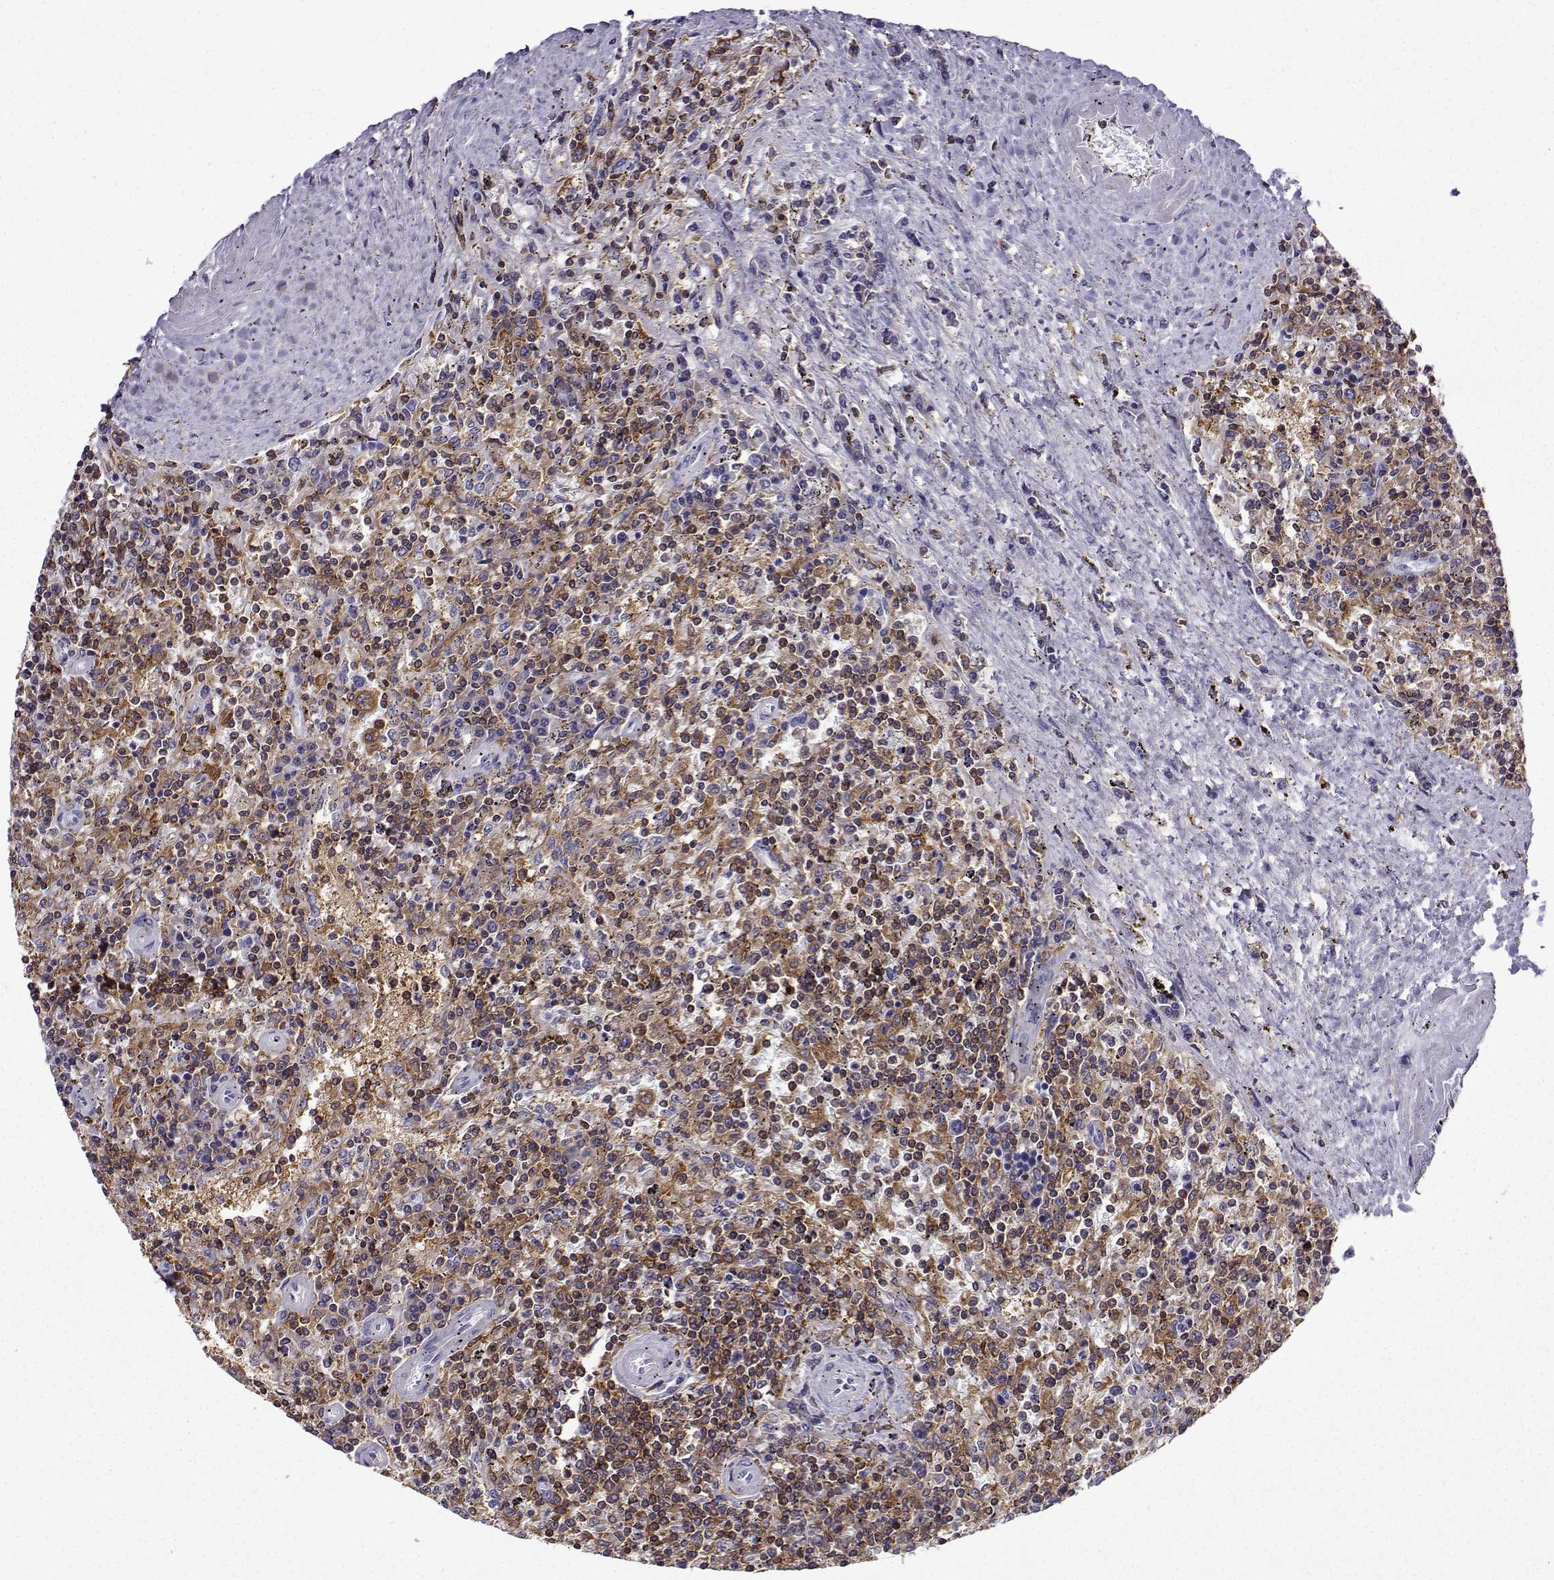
{"staining": {"intensity": "moderate", "quantity": ">75%", "location": "cytoplasmic/membranous"}, "tissue": "lymphoma", "cell_type": "Tumor cells", "image_type": "cancer", "snomed": [{"axis": "morphology", "description": "Malignant lymphoma, non-Hodgkin's type, Low grade"}, {"axis": "topography", "description": "Spleen"}], "caption": "Lymphoma was stained to show a protein in brown. There is medium levels of moderate cytoplasmic/membranous expression in about >75% of tumor cells.", "gene": "DOCK10", "patient": {"sex": "male", "age": 62}}